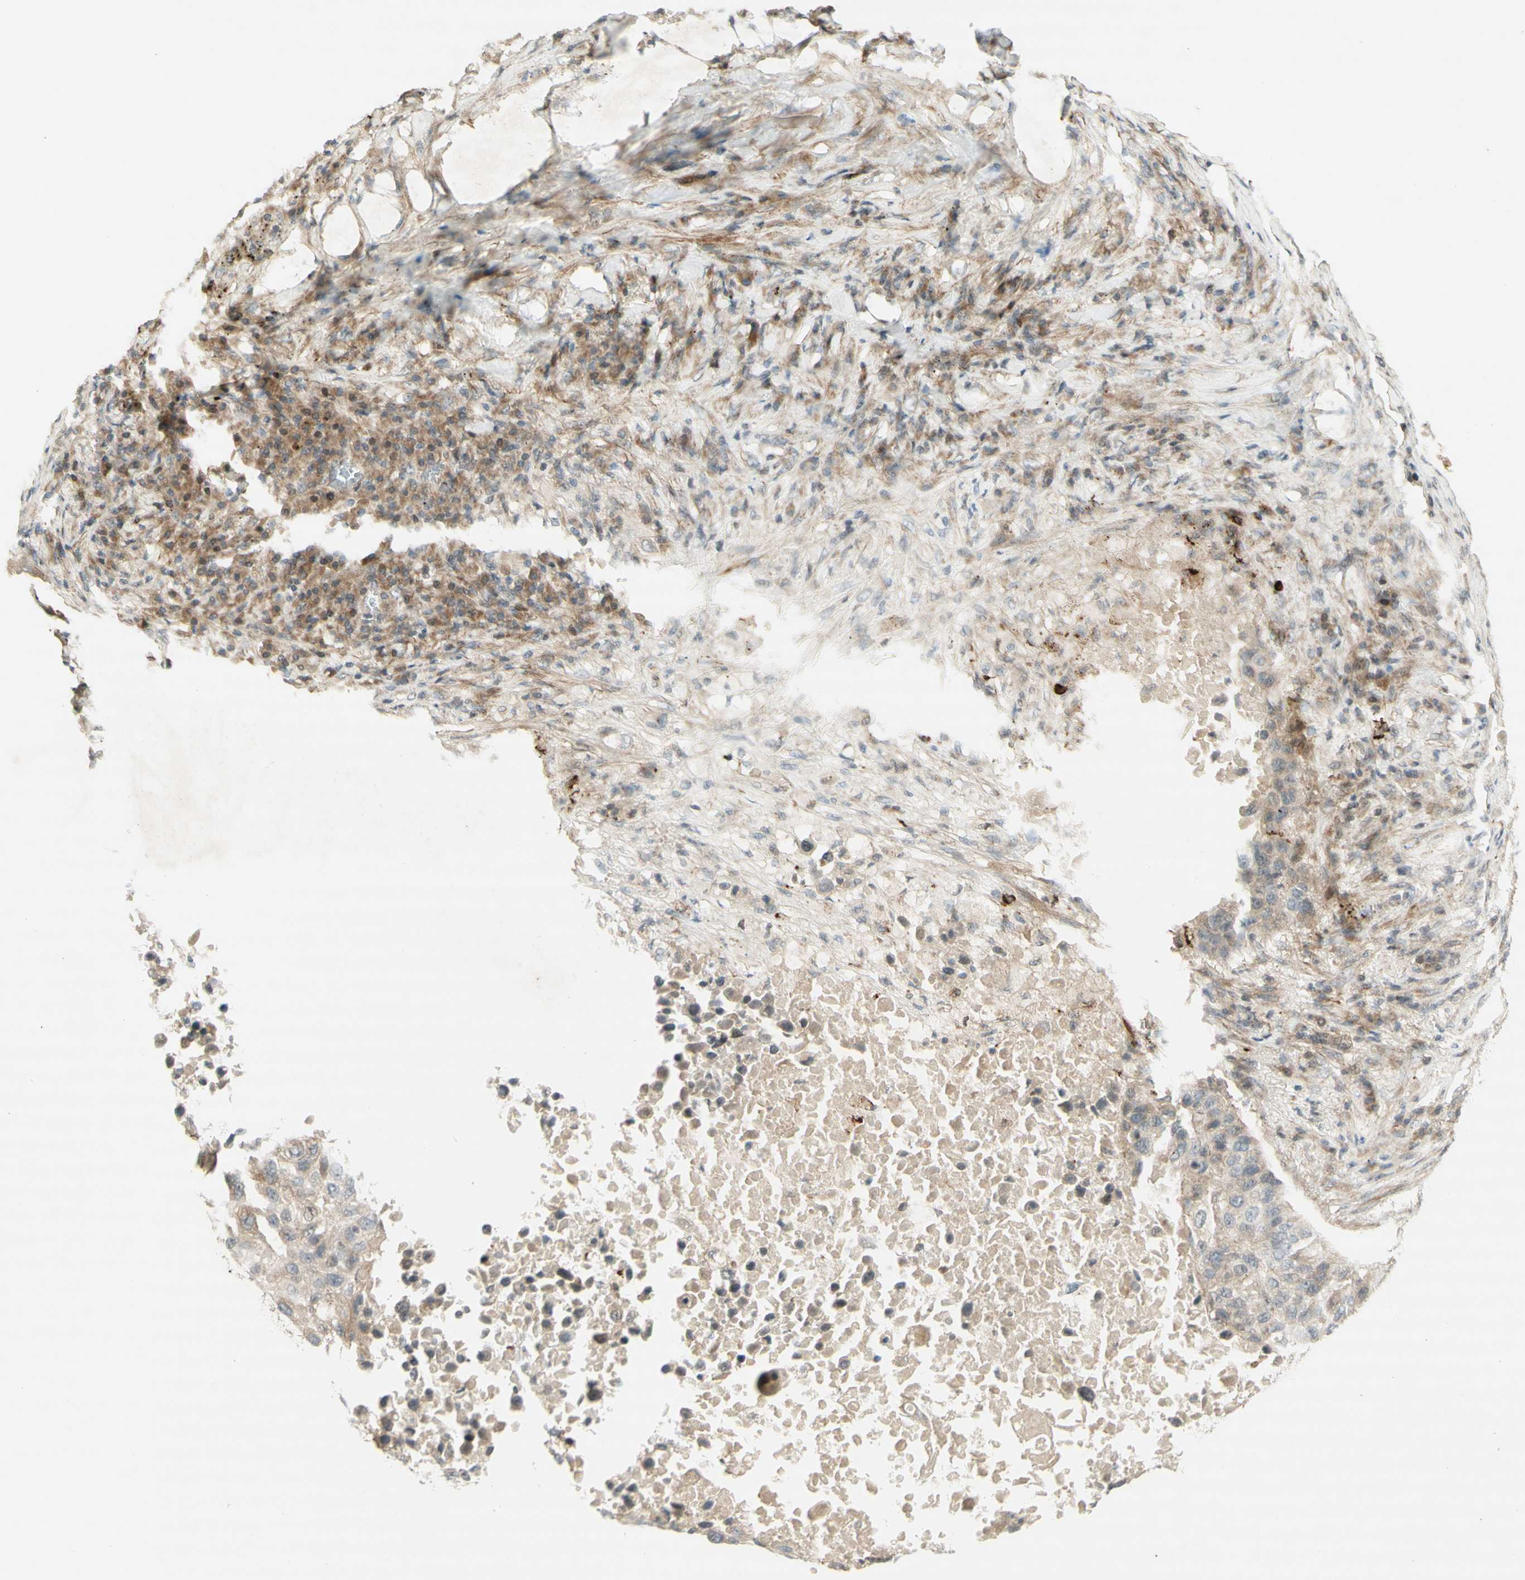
{"staining": {"intensity": "weak", "quantity": "25%-75%", "location": "cytoplasmic/membranous"}, "tissue": "lung cancer", "cell_type": "Tumor cells", "image_type": "cancer", "snomed": [{"axis": "morphology", "description": "Squamous cell carcinoma, NOS"}, {"axis": "topography", "description": "Lung"}], "caption": "Protein expression analysis of human lung cancer (squamous cell carcinoma) reveals weak cytoplasmic/membranous expression in about 25%-75% of tumor cells.", "gene": "ETF1", "patient": {"sex": "male", "age": 57}}